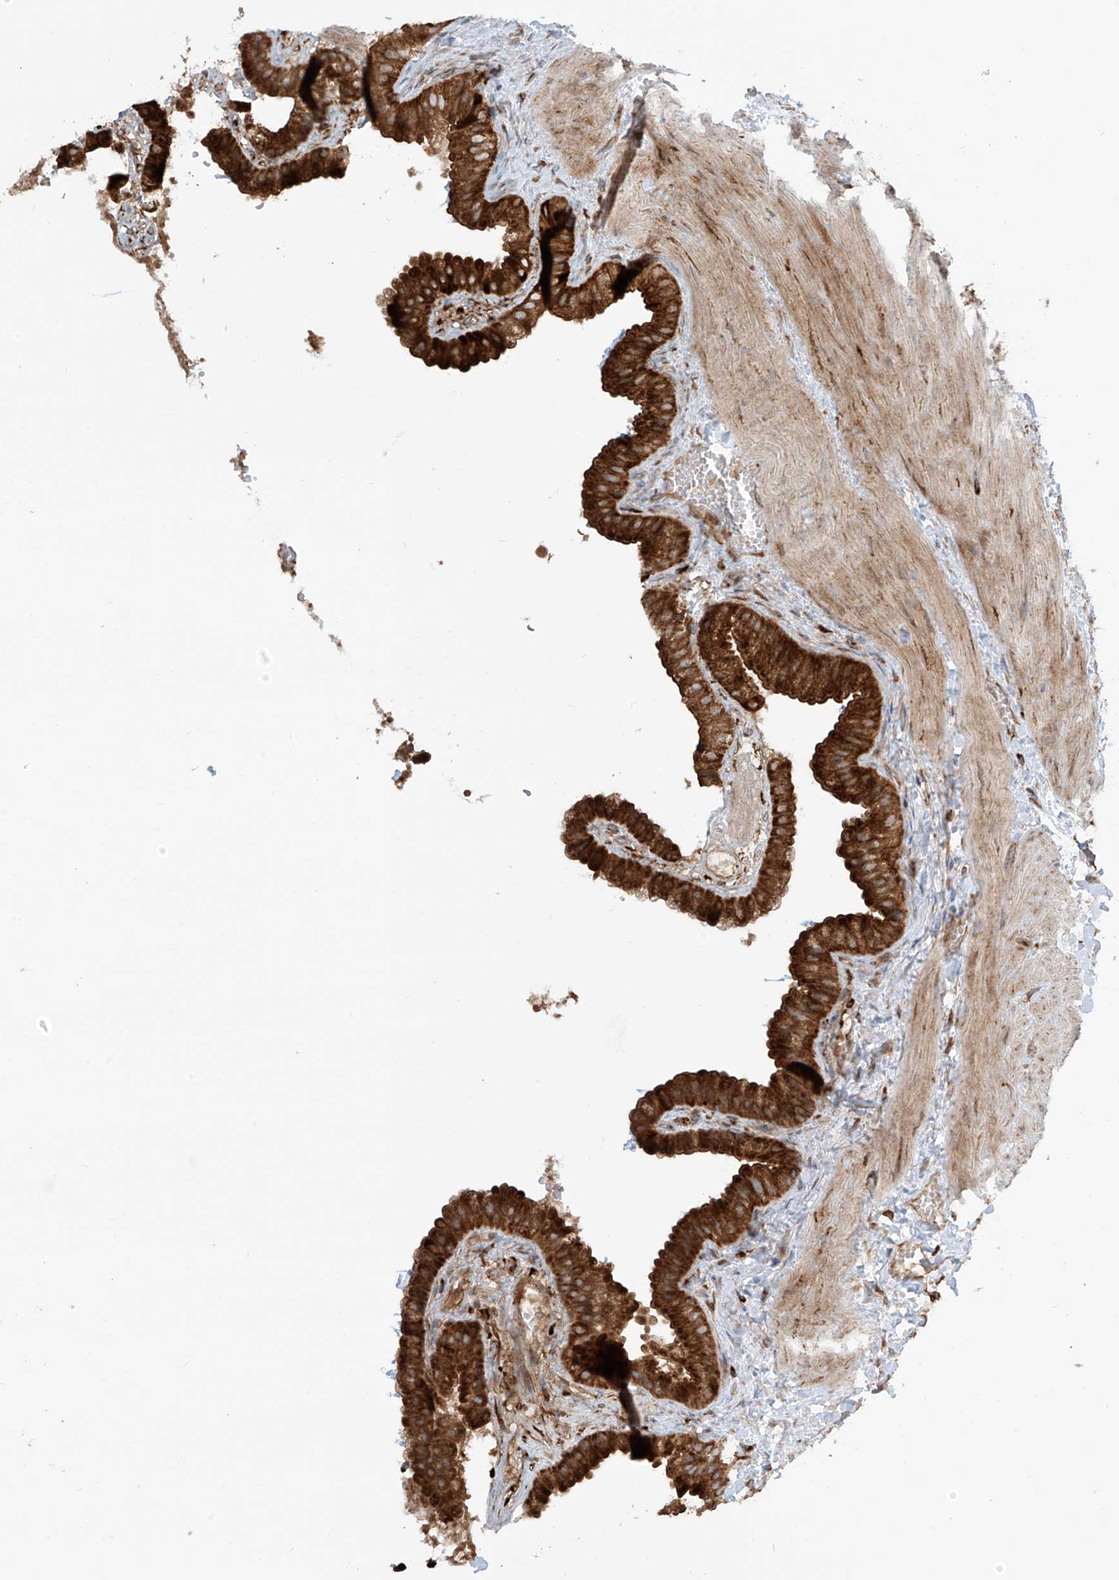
{"staining": {"intensity": "strong", "quantity": ">75%", "location": "cytoplasmic/membranous"}, "tissue": "gallbladder", "cell_type": "Glandular cells", "image_type": "normal", "snomed": [{"axis": "morphology", "description": "Normal tissue, NOS"}, {"axis": "topography", "description": "Gallbladder"}], "caption": "High-magnification brightfield microscopy of normal gallbladder stained with DAB (3,3'-diaminobenzidine) (brown) and counterstained with hematoxylin (blue). glandular cells exhibit strong cytoplasmic/membranous expression is seen in about>75% of cells.", "gene": "EIF5B", "patient": {"sex": "male", "age": 55}}